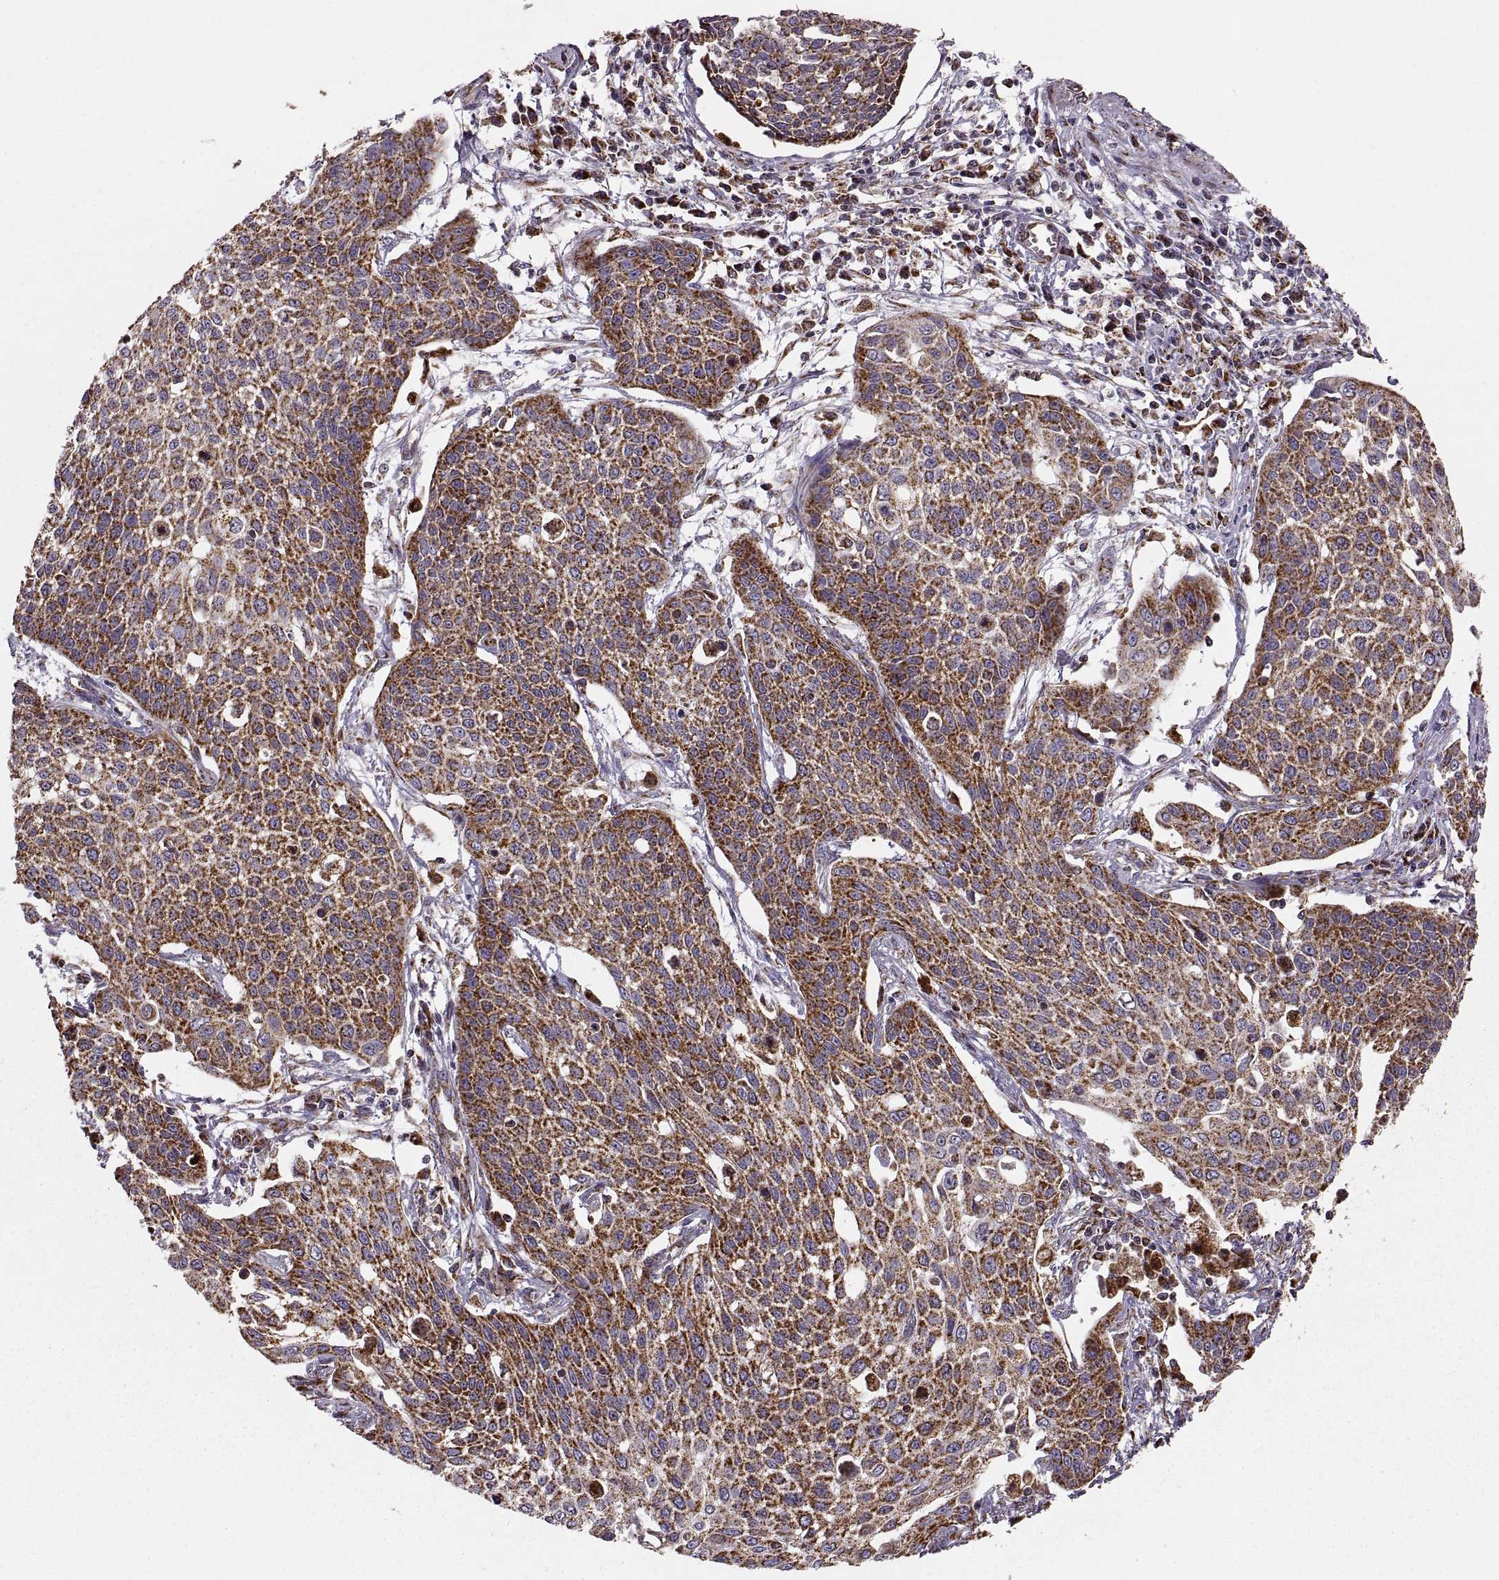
{"staining": {"intensity": "strong", "quantity": ">75%", "location": "cytoplasmic/membranous"}, "tissue": "cervical cancer", "cell_type": "Tumor cells", "image_type": "cancer", "snomed": [{"axis": "morphology", "description": "Squamous cell carcinoma, NOS"}, {"axis": "topography", "description": "Cervix"}], "caption": "IHC (DAB) staining of squamous cell carcinoma (cervical) exhibits strong cytoplasmic/membranous protein staining in approximately >75% of tumor cells. (brown staining indicates protein expression, while blue staining denotes nuclei).", "gene": "ARSD", "patient": {"sex": "female", "age": 34}}